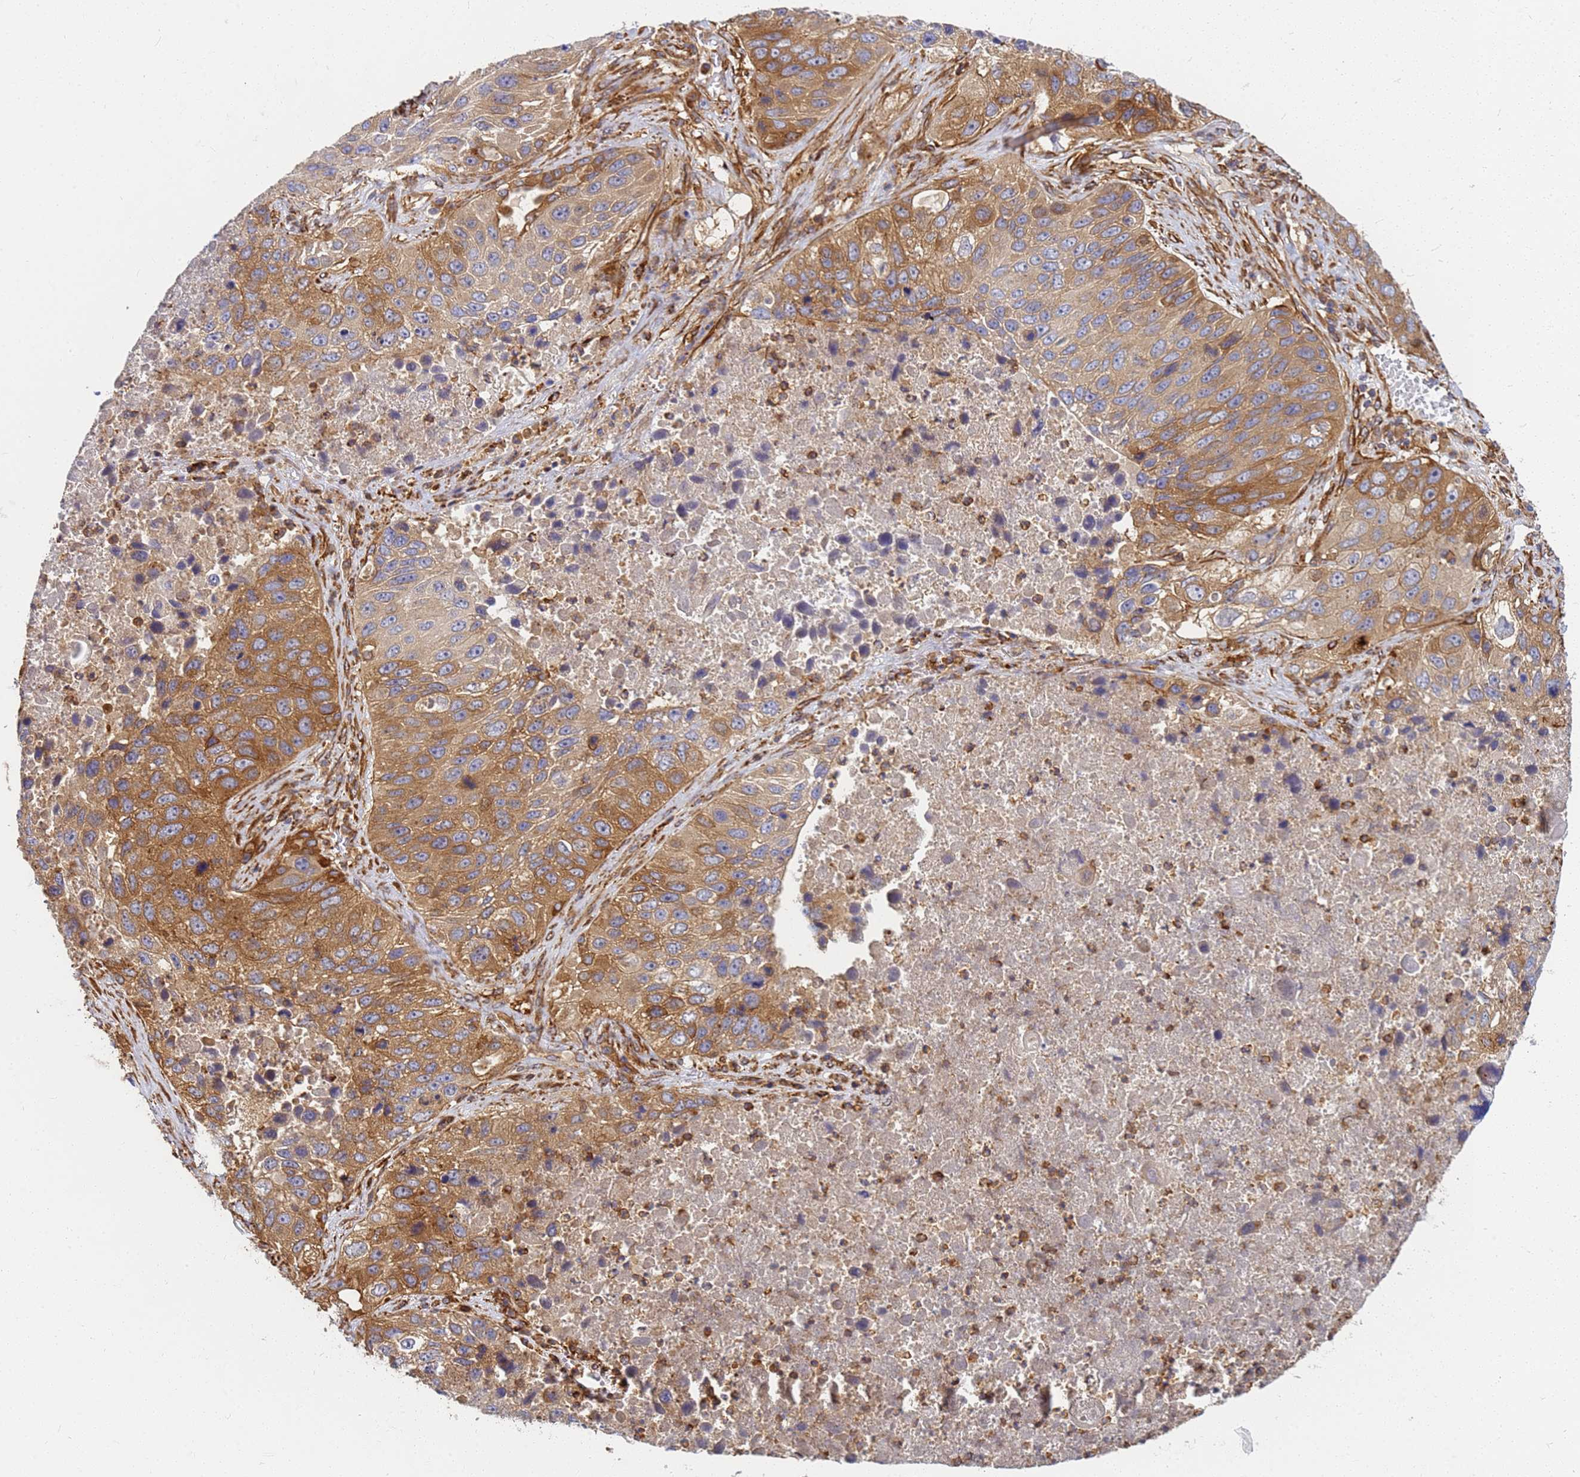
{"staining": {"intensity": "moderate", "quantity": ">75%", "location": "cytoplasmic/membranous"}, "tissue": "lung cancer", "cell_type": "Tumor cells", "image_type": "cancer", "snomed": [{"axis": "morphology", "description": "Squamous cell carcinoma, NOS"}, {"axis": "topography", "description": "Lung"}], "caption": "Moderate cytoplasmic/membranous positivity is seen in about >75% of tumor cells in lung cancer (squamous cell carcinoma).", "gene": "C2CD5", "patient": {"sex": "male", "age": 61}}